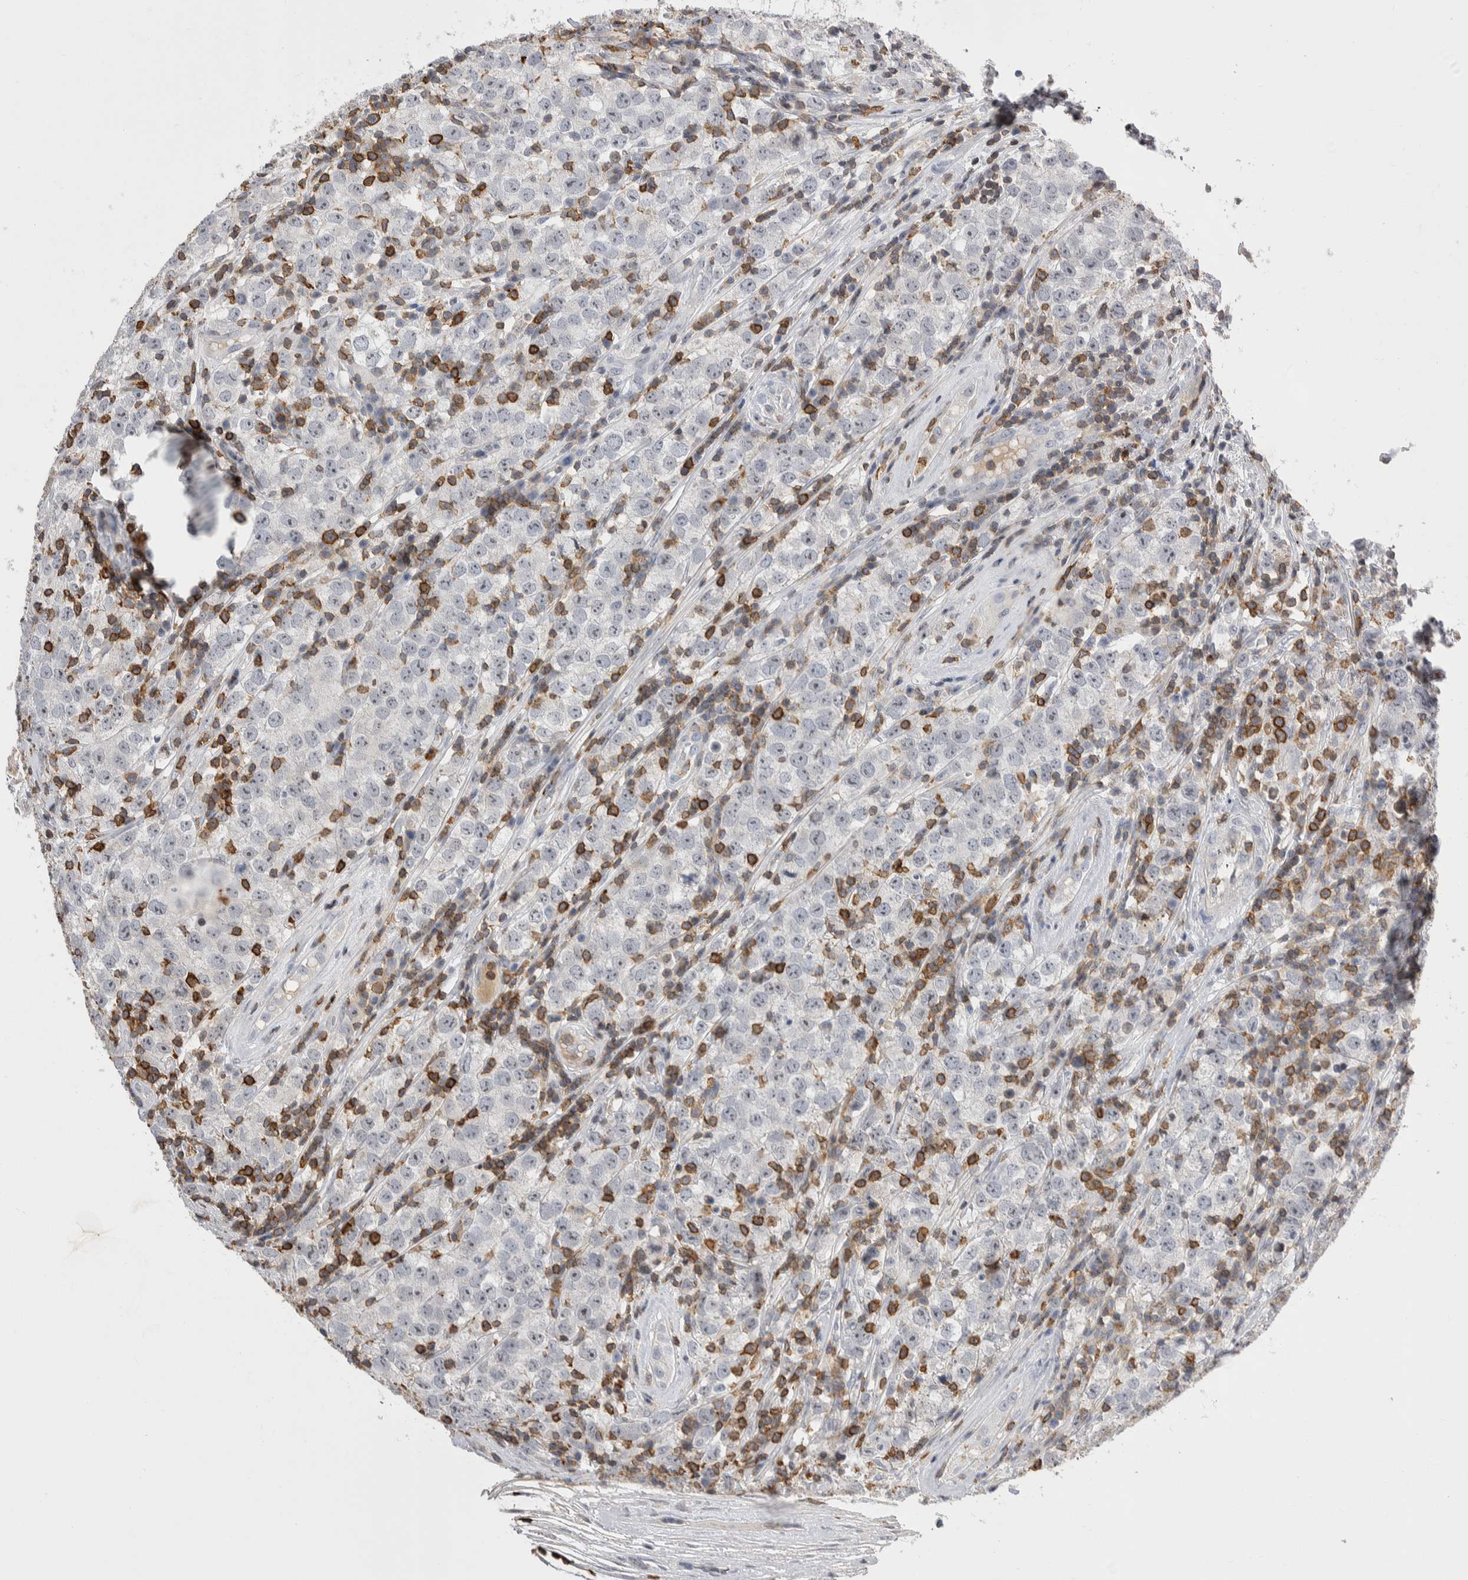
{"staining": {"intensity": "negative", "quantity": "none", "location": "none"}, "tissue": "testis cancer", "cell_type": "Tumor cells", "image_type": "cancer", "snomed": [{"axis": "morphology", "description": "Seminoma, NOS"}, {"axis": "morphology", "description": "Carcinoma, Embryonal, NOS"}, {"axis": "topography", "description": "Testis"}], "caption": "An IHC micrograph of testis cancer is shown. There is no staining in tumor cells of testis cancer.", "gene": "CEP295NL", "patient": {"sex": "male", "age": 28}}